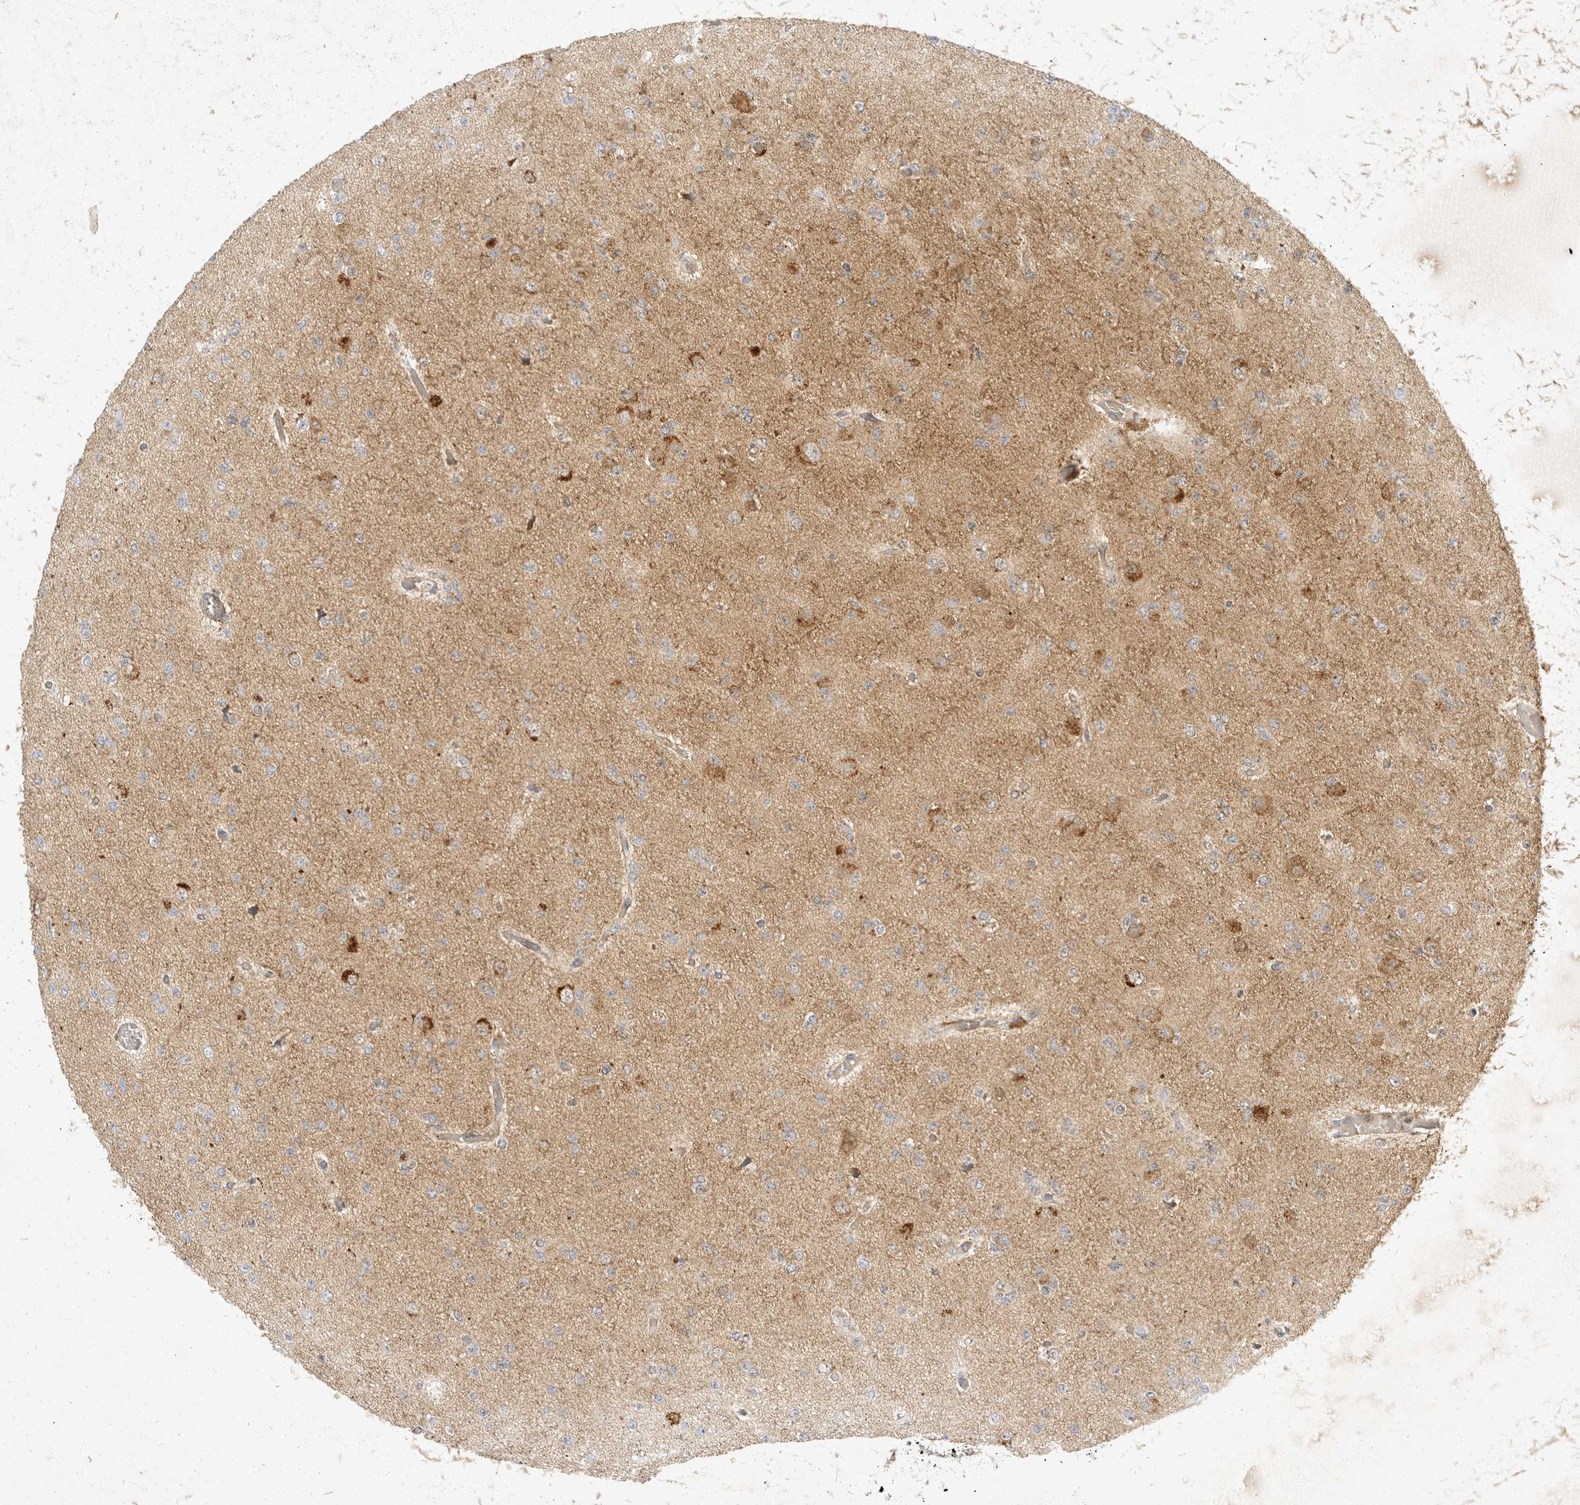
{"staining": {"intensity": "negative", "quantity": "none", "location": "none"}, "tissue": "glioma", "cell_type": "Tumor cells", "image_type": "cancer", "snomed": [{"axis": "morphology", "description": "Glioma, malignant, Low grade"}, {"axis": "topography", "description": "Brain"}], "caption": "This is an immunohistochemistry (IHC) photomicrograph of glioma. There is no staining in tumor cells.", "gene": "TOM1L2", "patient": {"sex": "female", "age": 22}}